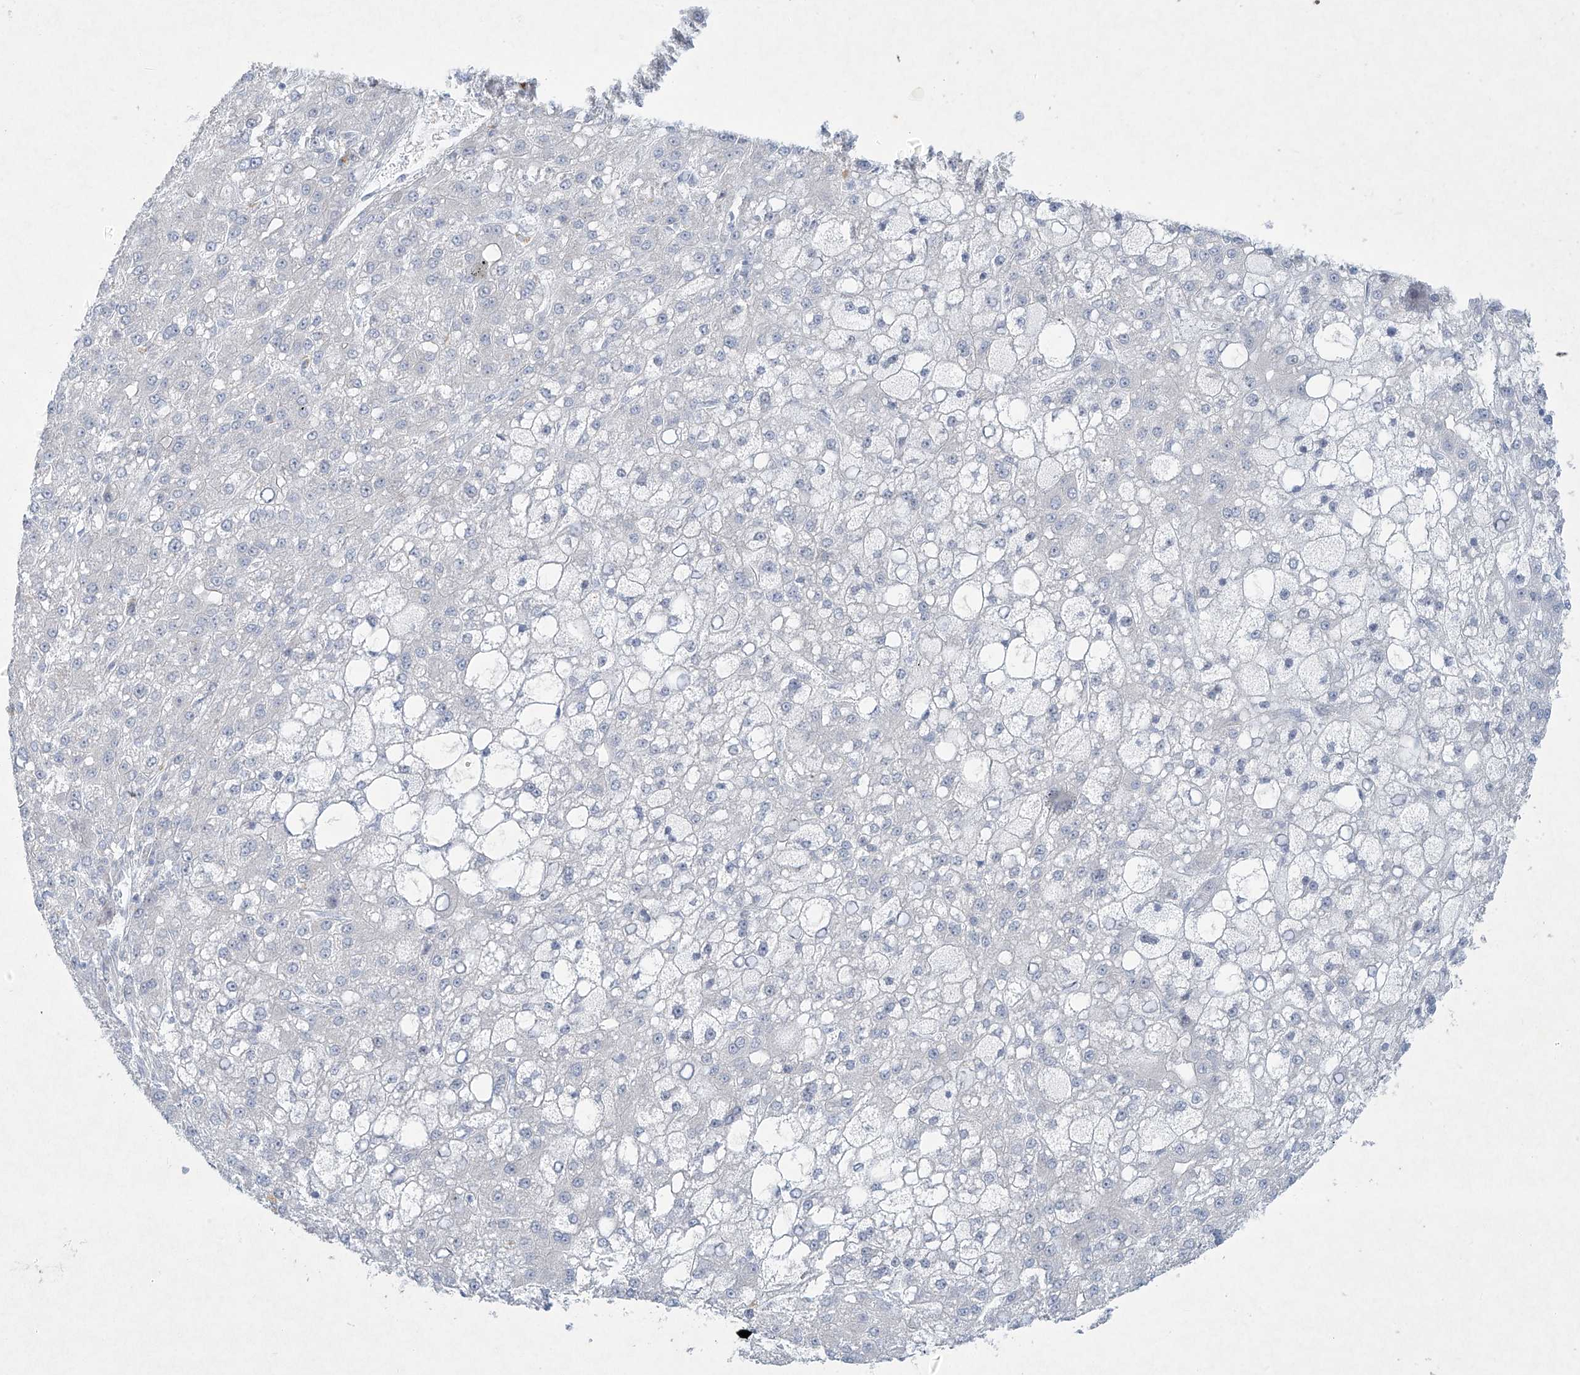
{"staining": {"intensity": "negative", "quantity": "none", "location": "none"}, "tissue": "liver cancer", "cell_type": "Tumor cells", "image_type": "cancer", "snomed": [{"axis": "morphology", "description": "Carcinoma, Hepatocellular, NOS"}, {"axis": "topography", "description": "Liver"}], "caption": "Immunohistochemical staining of human hepatocellular carcinoma (liver) demonstrates no significant staining in tumor cells.", "gene": "PAX6", "patient": {"sex": "male", "age": 67}}